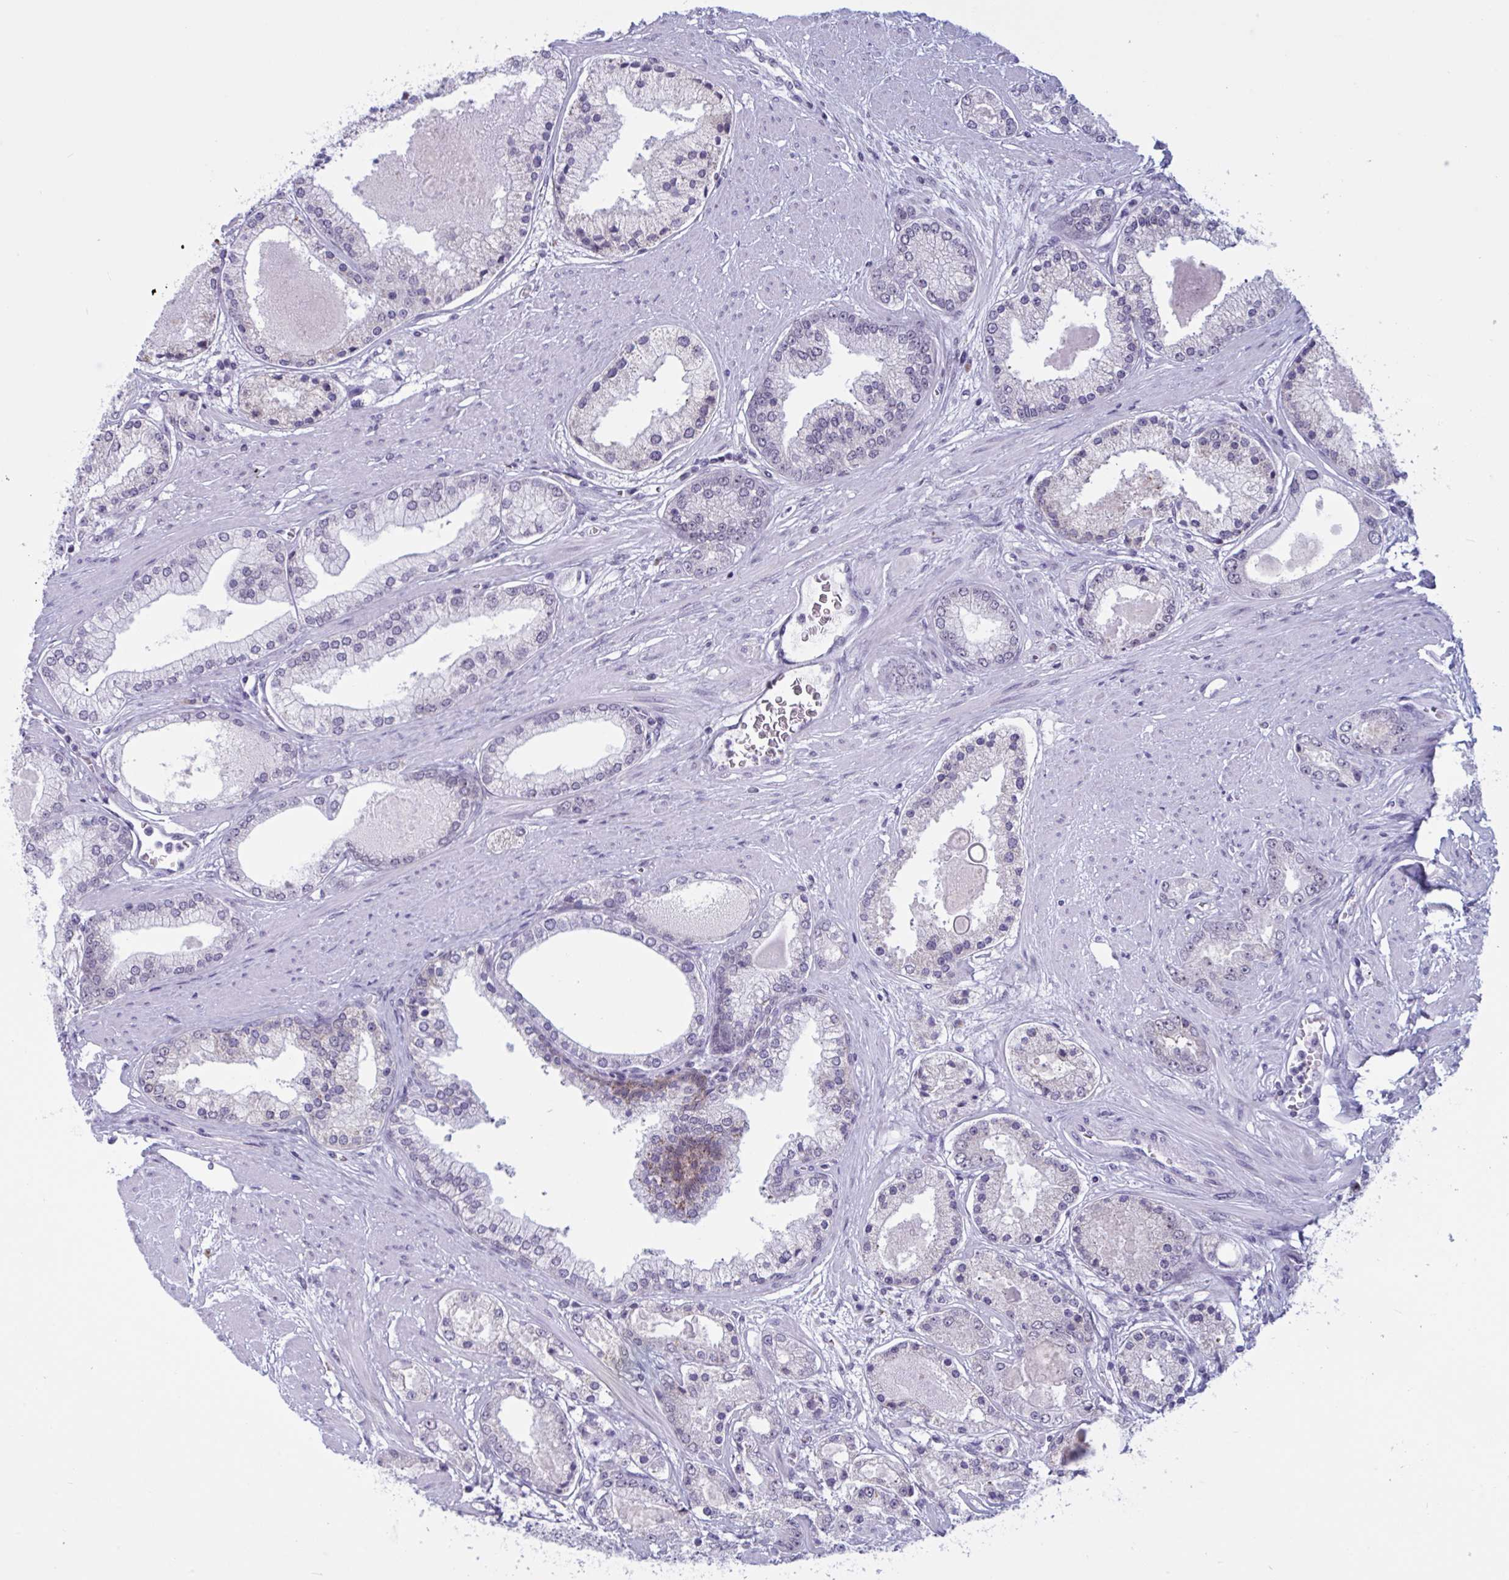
{"staining": {"intensity": "negative", "quantity": "none", "location": "none"}, "tissue": "prostate cancer", "cell_type": "Tumor cells", "image_type": "cancer", "snomed": [{"axis": "morphology", "description": "Adenocarcinoma, High grade"}, {"axis": "topography", "description": "Prostate"}], "caption": "Immunohistochemistry (IHC) micrograph of high-grade adenocarcinoma (prostate) stained for a protein (brown), which reveals no positivity in tumor cells. (DAB IHC visualized using brightfield microscopy, high magnification).", "gene": "TGM6", "patient": {"sex": "male", "age": 67}}